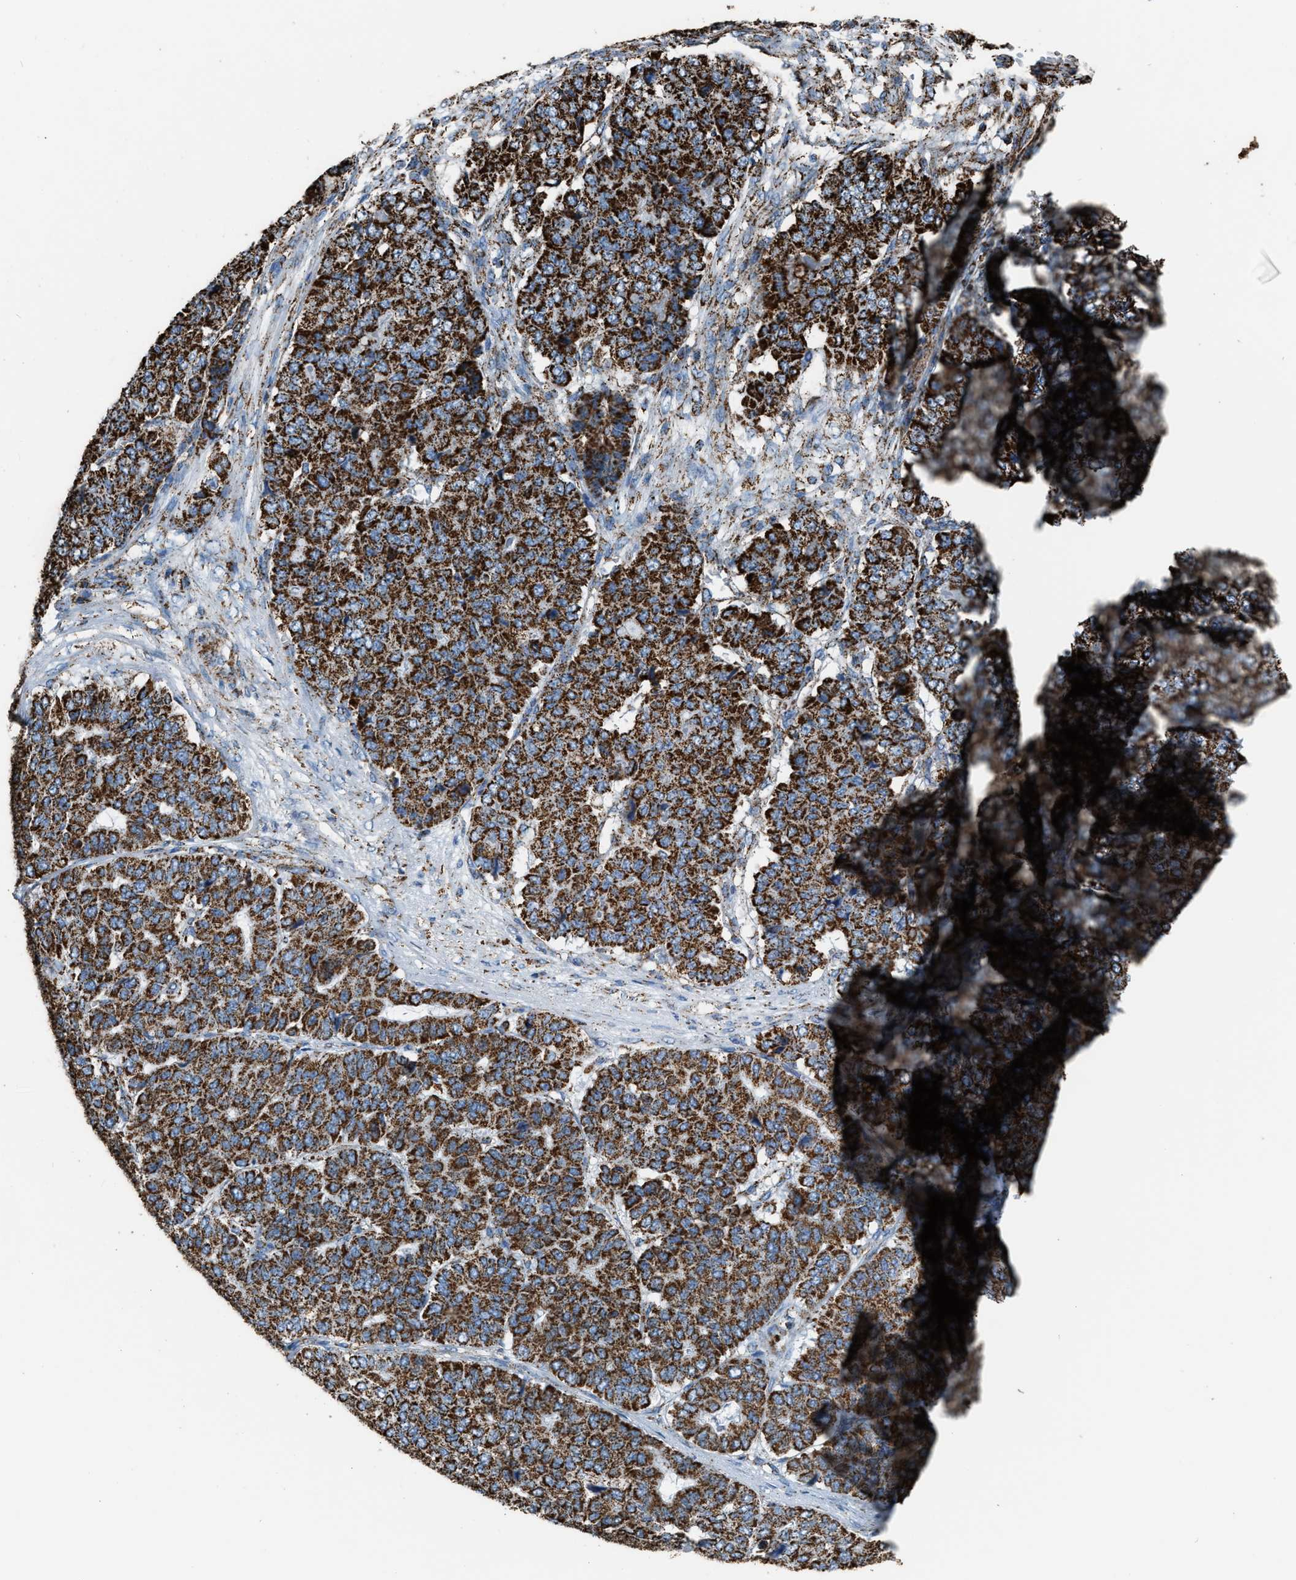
{"staining": {"intensity": "strong", "quantity": ">75%", "location": "cytoplasmic/membranous"}, "tissue": "pancreatic cancer", "cell_type": "Tumor cells", "image_type": "cancer", "snomed": [{"axis": "morphology", "description": "Adenocarcinoma, NOS"}, {"axis": "topography", "description": "Pancreas"}], "caption": "There is high levels of strong cytoplasmic/membranous positivity in tumor cells of adenocarcinoma (pancreatic), as demonstrated by immunohistochemical staining (brown color).", "gene": "MDH2", "patient": {"sex": "male", "age": 50}}